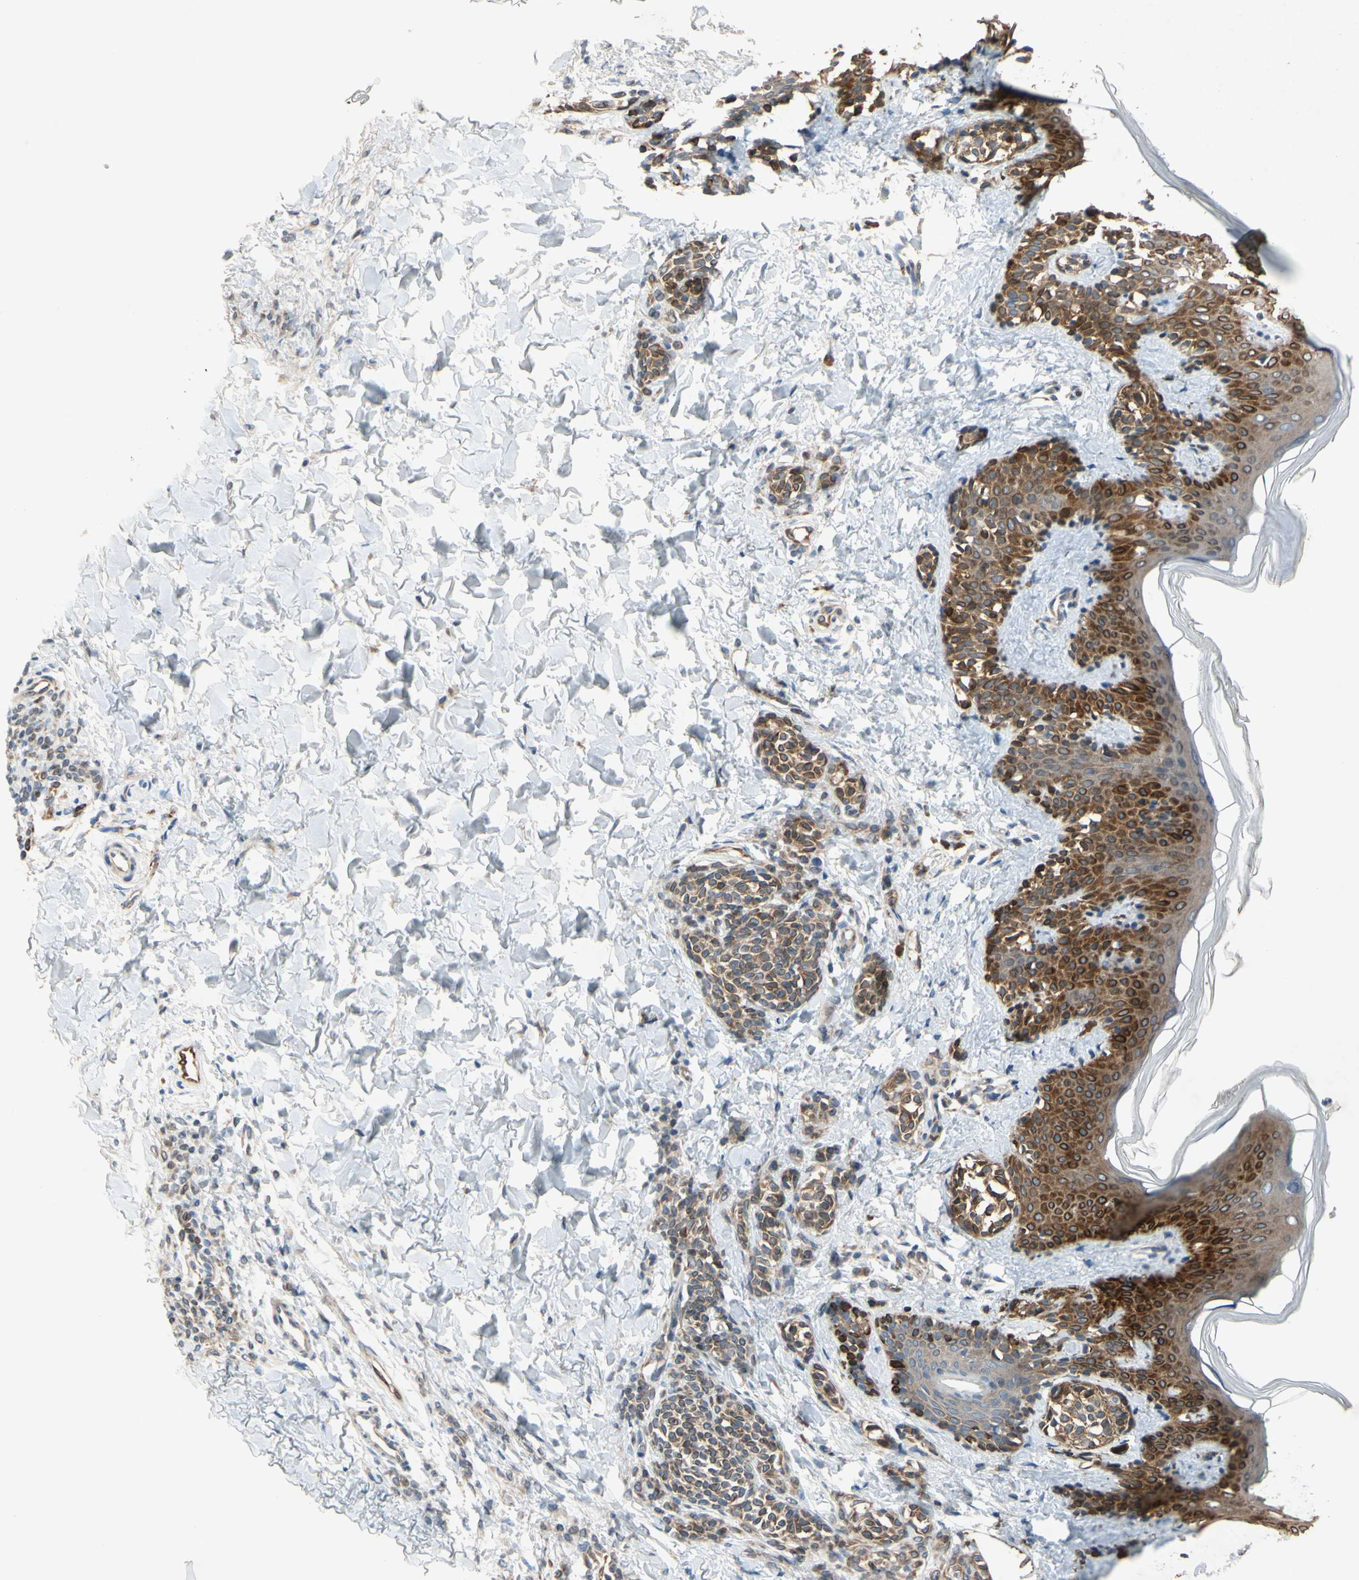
{"staining": {"intensity": "negative", "quantity": "none", "location": "none"}, "tissue": "skin", "cell_type": "Fibroblasts", "image_type": "normal", "snomed": [{"axis": "morphology", "description": "Normal tissue, NOS"}, {"axis": "topography", "description": "Skin"}], "caption": "Fibroblasts are negative for brown protein staining in normal skin.", "gene": "PRXL2A", "patient": {"sex": "male", "age": 16}}